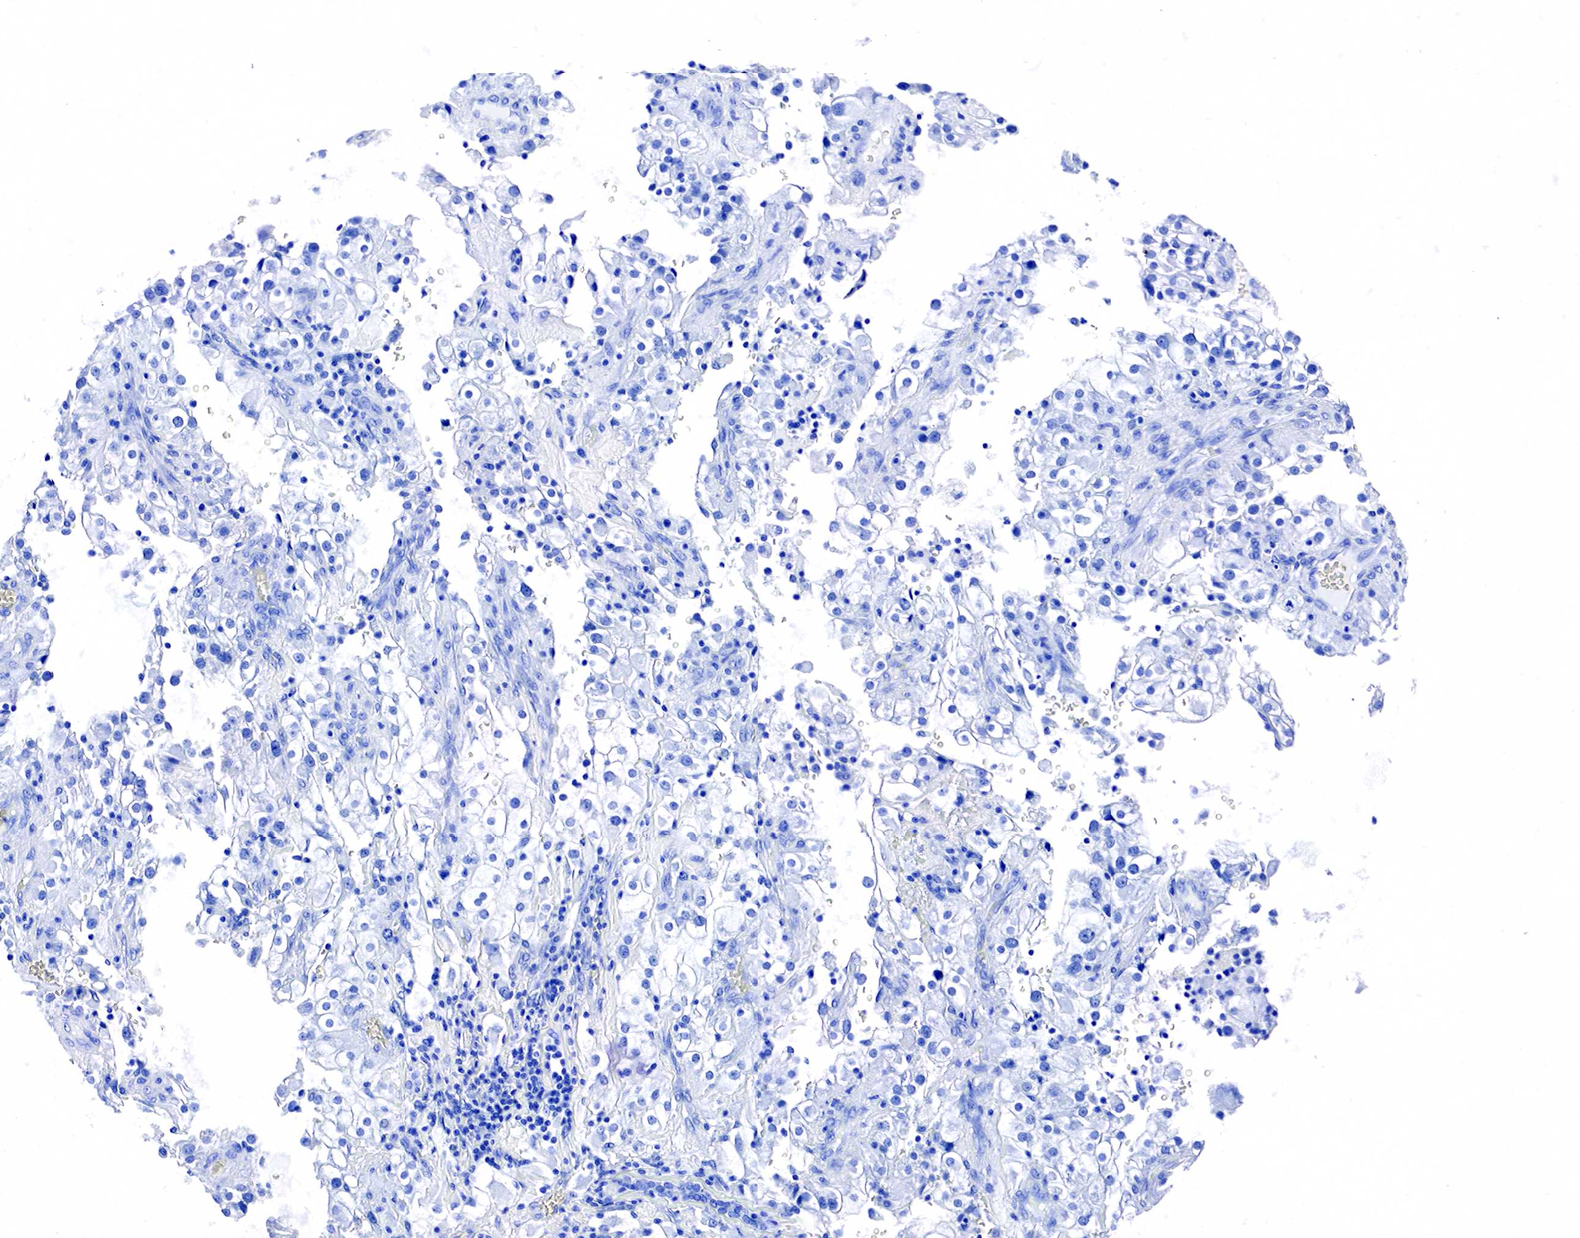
{"staining": {"intensity": "negative", "quantity": "none", "location": "none"}, "tissue": "renal cancer", "cell_type": "Tumor cells", "image_type": "cancer", "snomed": [{"axis": "morphology", "description": "Adenocarcinoma, NOS"}, {"axis": "topography", "description": "Kidney"}], "caption": "This is an immunohistochemistry (IHC) image of renal cancer (adenocarcinoma). There is no positivity in tumor cells.", "gene": "ACP3", "patient": {"sex": "female", "age": 52}}